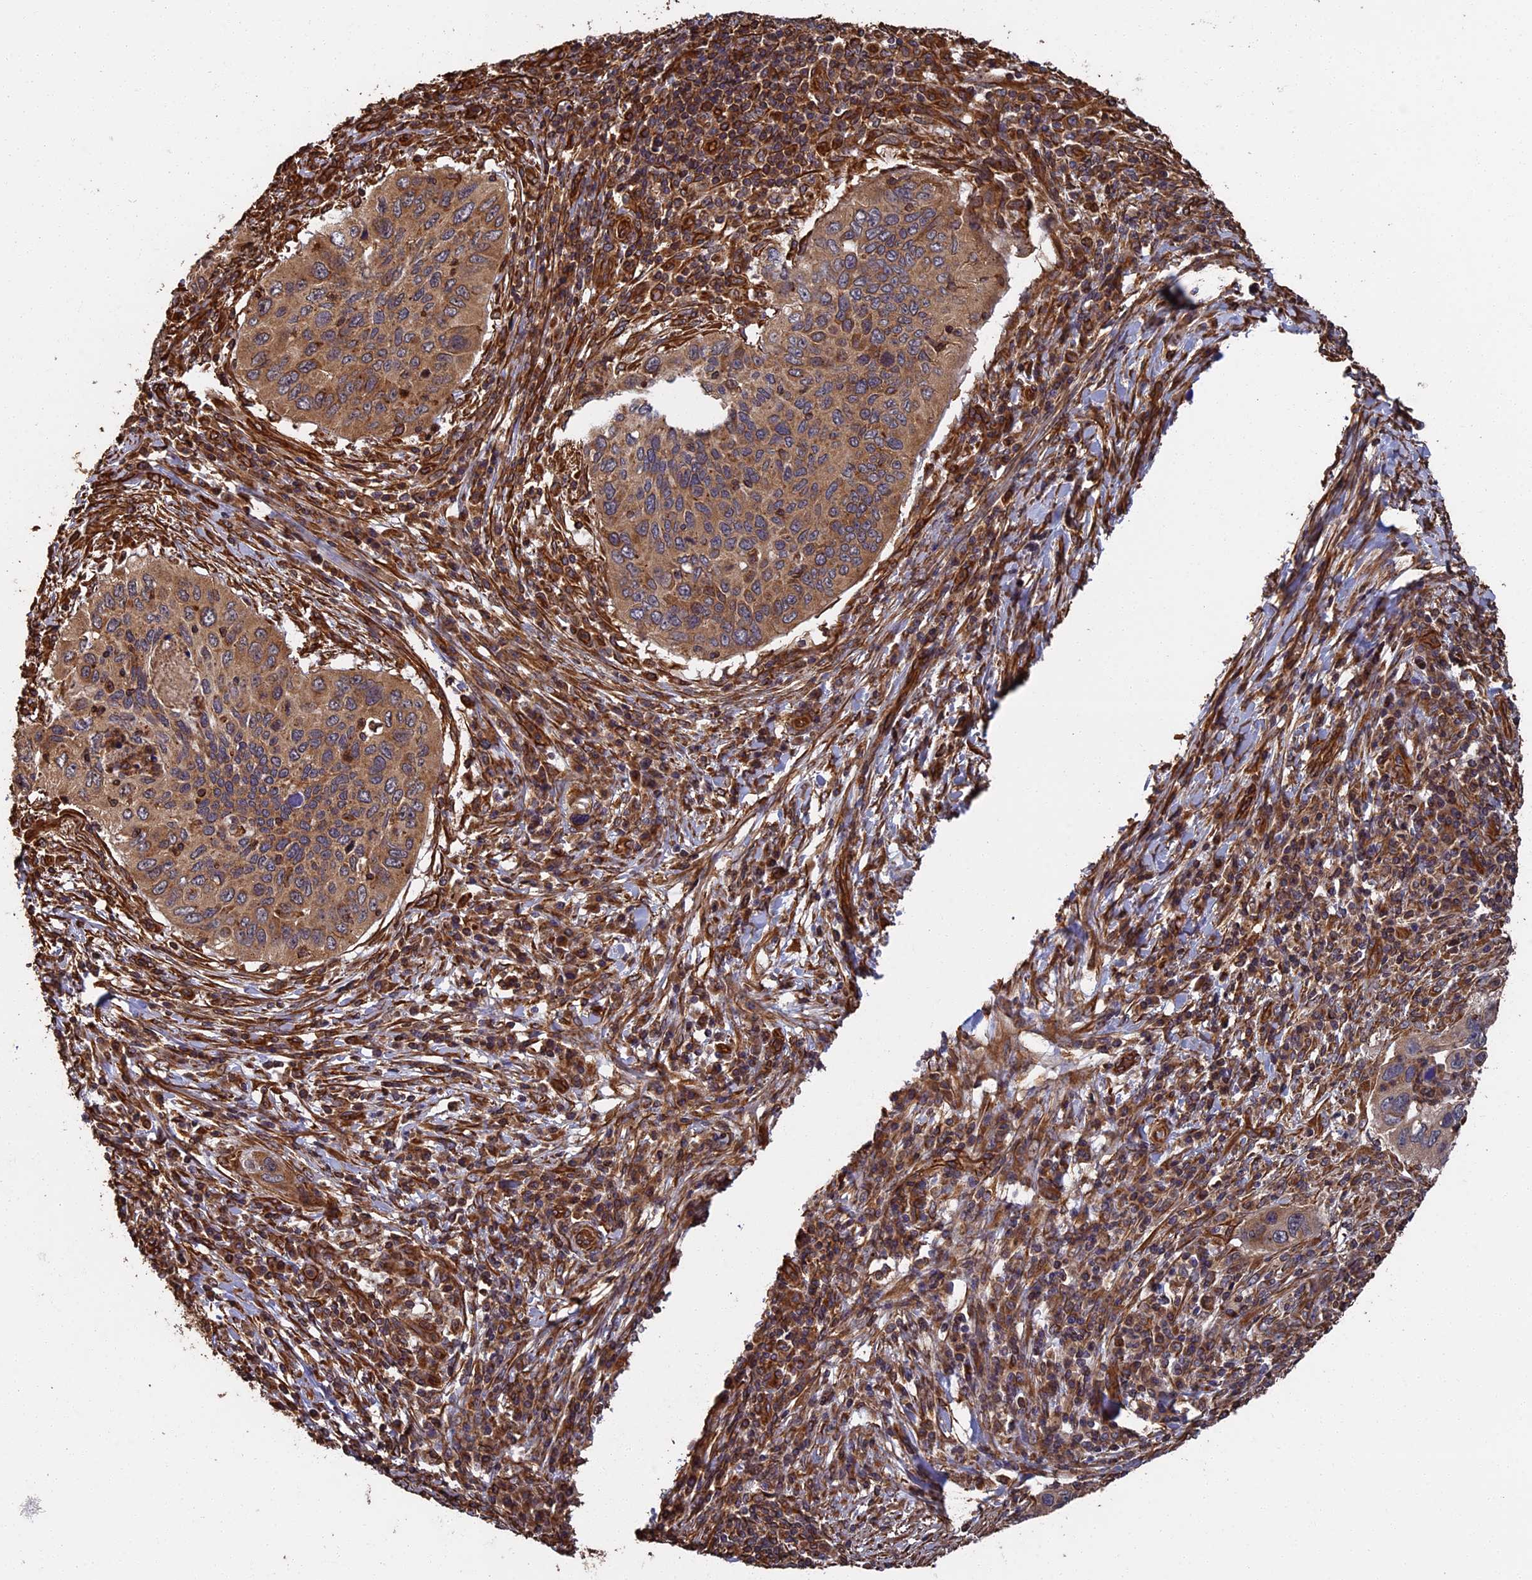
{"staining": {"intensity": "moderate", "quantity": ">75%", "location": "cytoplasmic/membranous"}, "tissue": "cervical cancer", "cell_type": "Tumor cells", "image_type": "cancer", "snomed": [{"axis": "morphology", "description": "Squamous cell carcinoma, NOS"}, {"axis": "topography", "description": "Cervix"}], "caption": "Immunohistochemistry histopathology image of squamous cell carcinoma (cervical) stained for a protein (brown), which displays medium levels of moderate cytoplasmic/membranous expression in about >75% of tumor cells.", "gene": "CCDC124", "patient": {"sex": "female", "age": 38}}